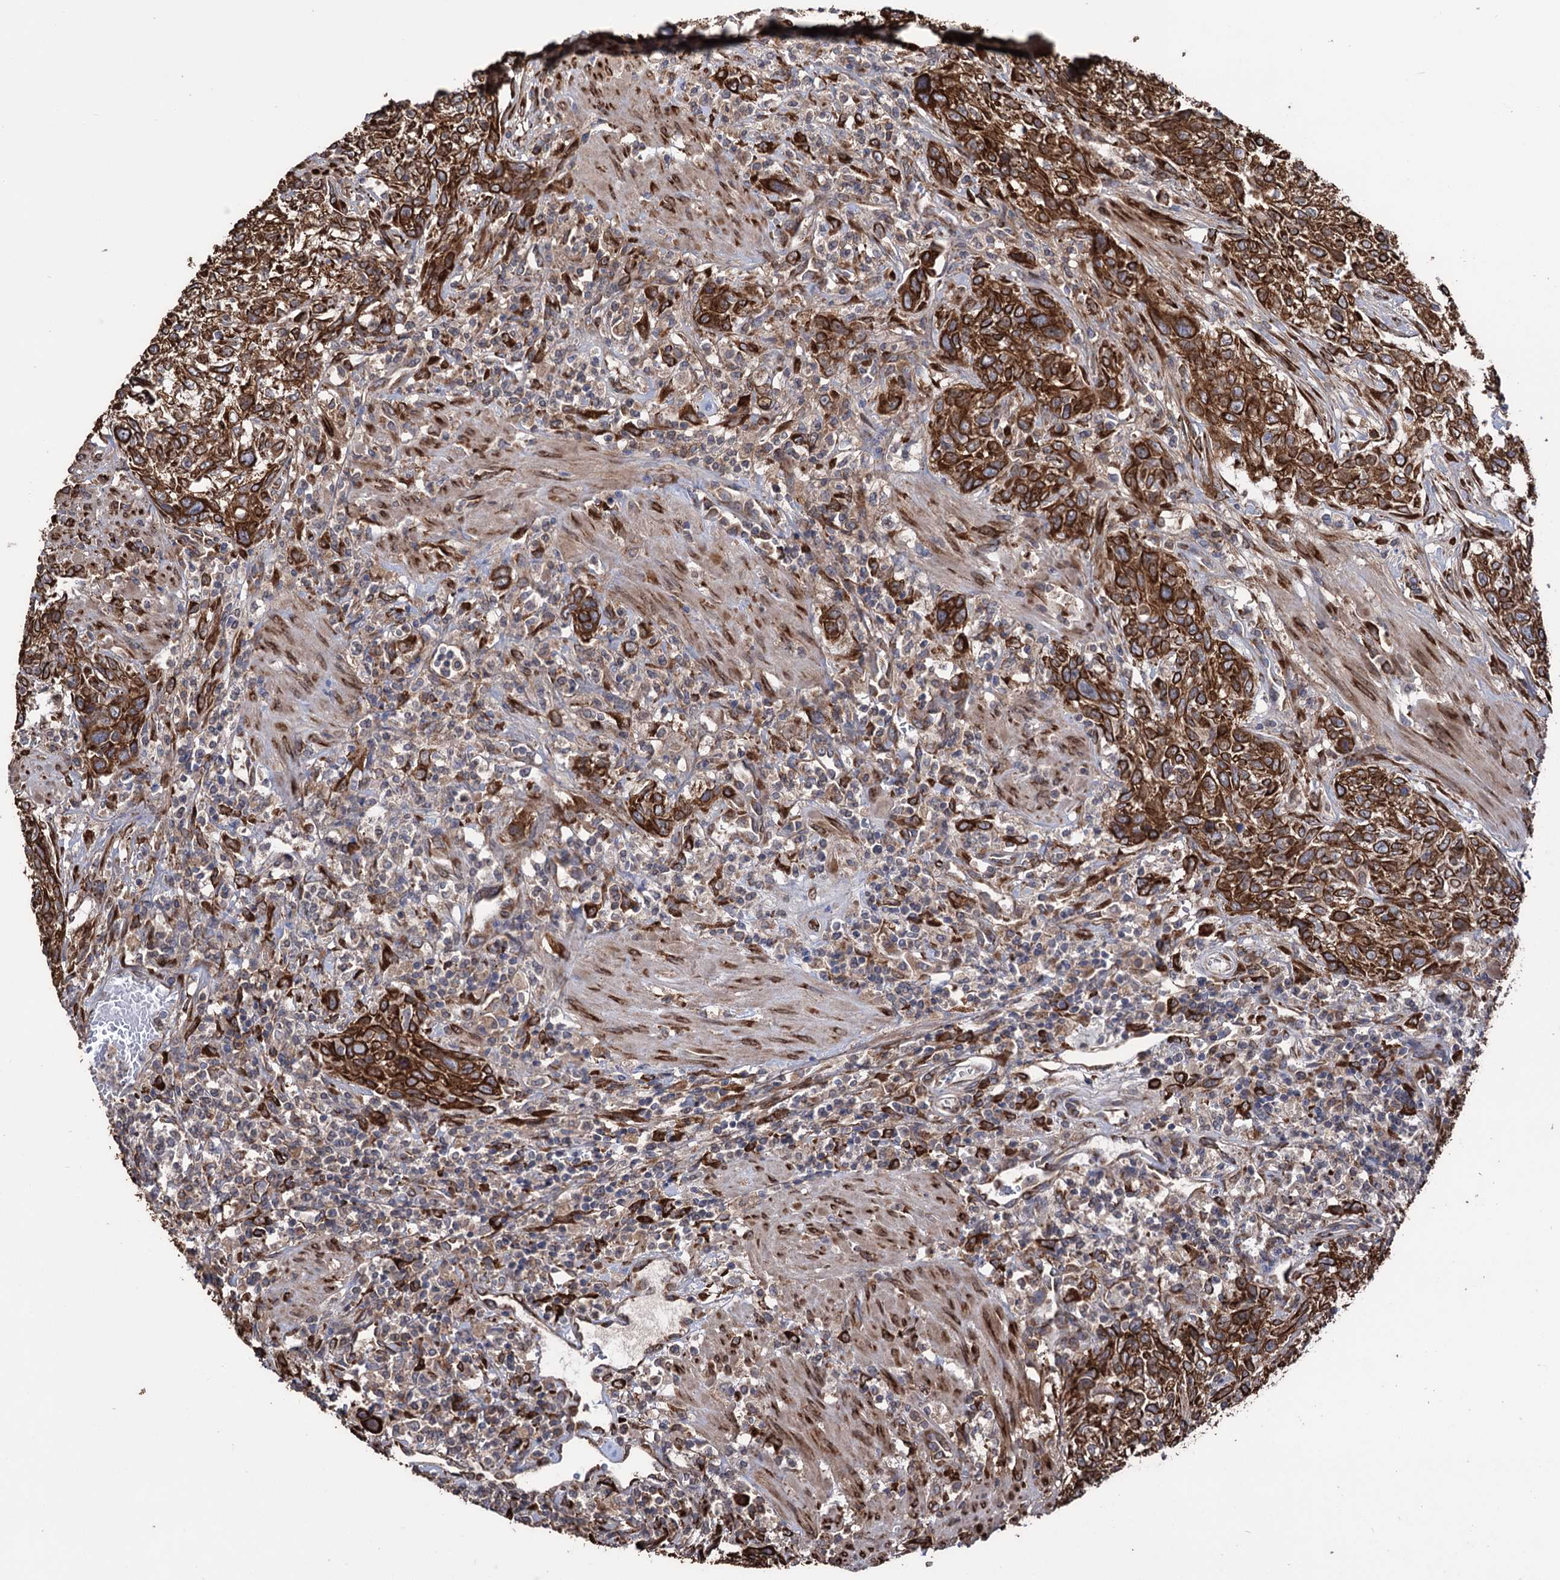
{"staining": {"intensity": "strong", "quantity": ">75%", "location": "cytoplasmic/membranous"}, "tissue": "urothelial cancer", "cell_type": "Tumor cells", "image_type": "cancer", "snomed": [{"axis": "morphology", "description": "Normal tissue, NOS"}, {"axis": "morphology", "description": "Urothelial carcinoma, NOS"}, {"axis": "topography", "description": "Urinary bladder"}, {"axis": "topography", "description": "Peripheral nerve tissue"}], "caption": "Immunohistochemical staining of human transitional cell carcinoma exhibits strong cytoplasmic/membranous protein staining in about >75% of tumor cells.", "gene": "CDAN1", "patient": {"sex": "male", "age": 35}}